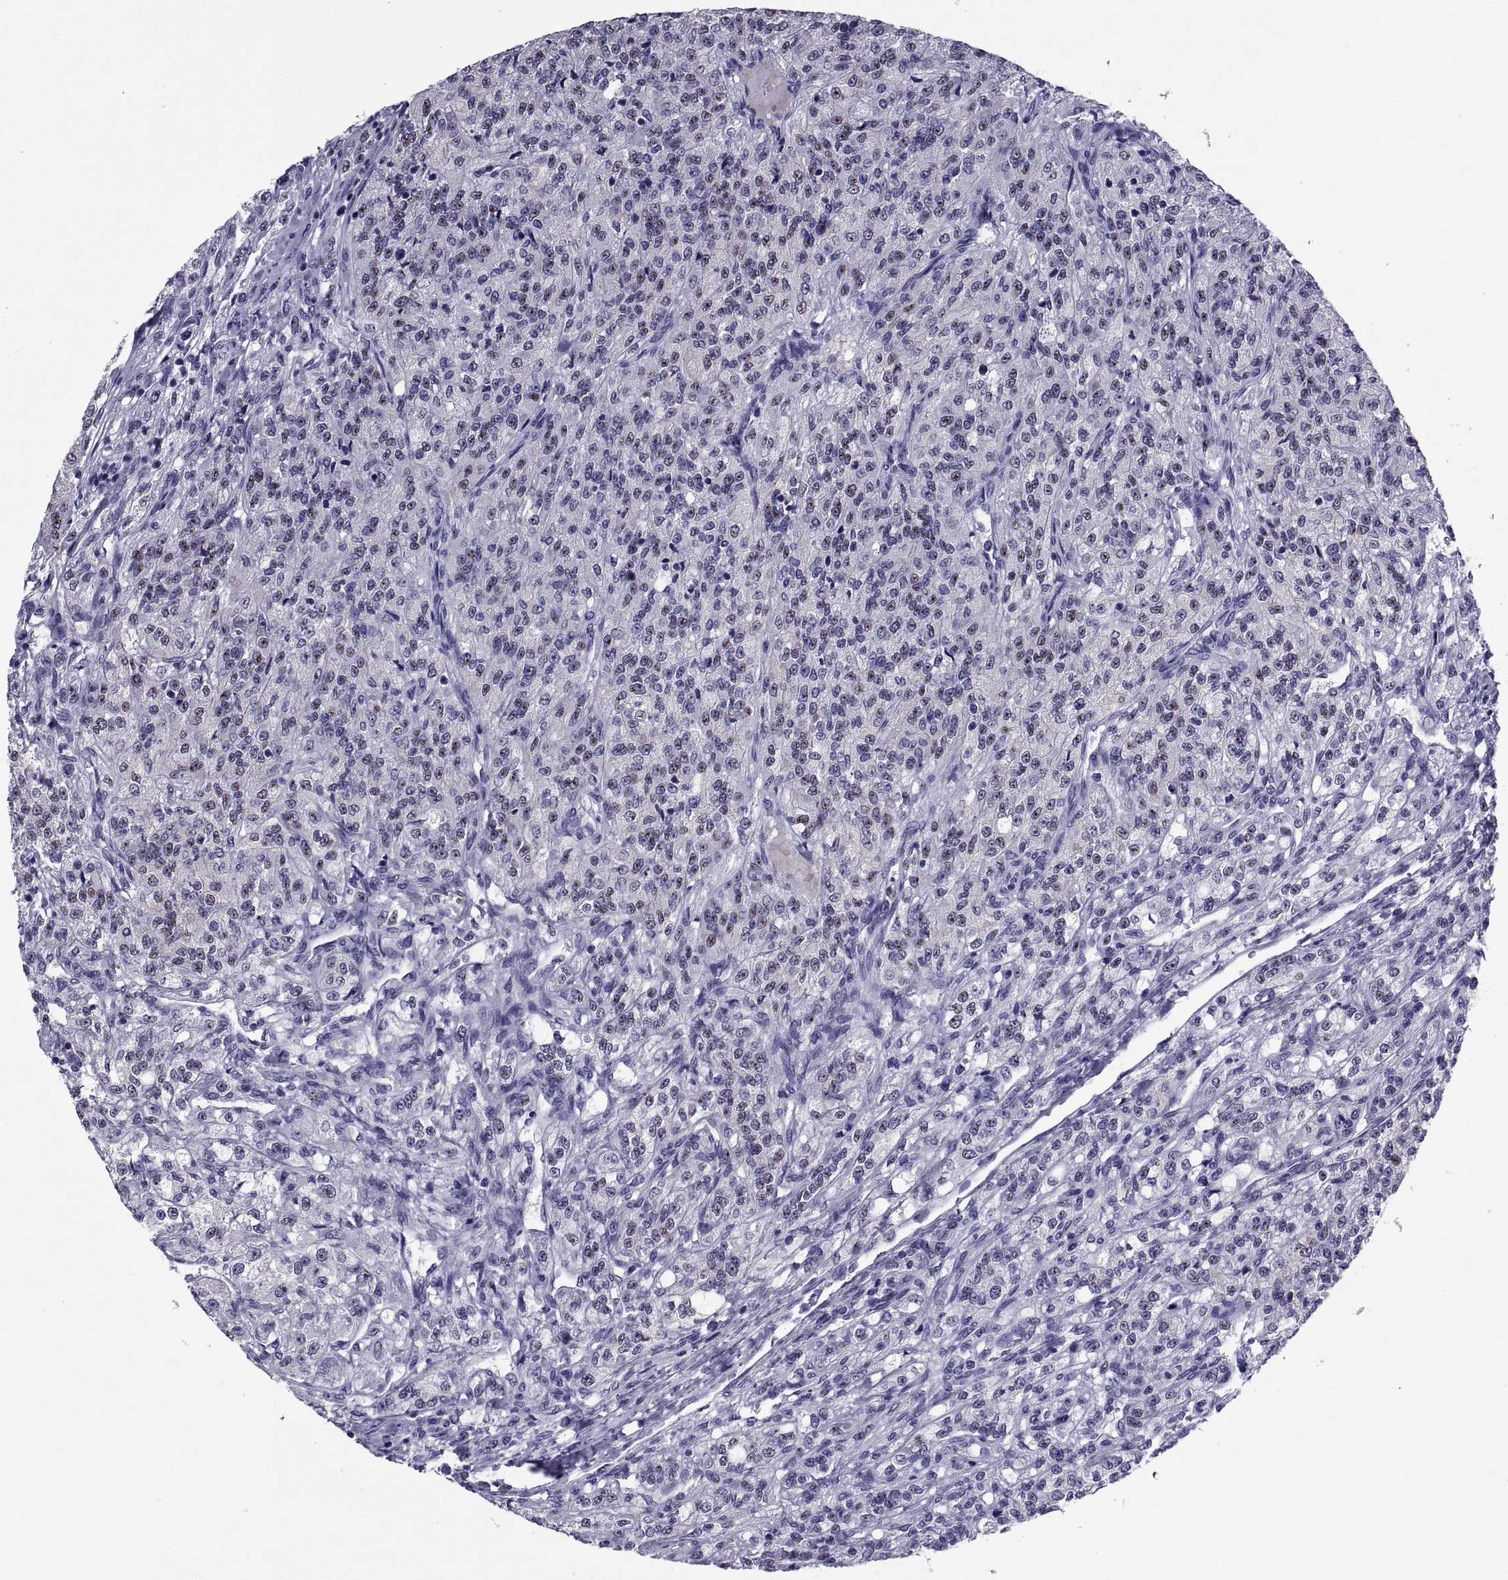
{"staining": {"intensity": "negative", "quantity": "none", "location": "none"}, "tissue": "renal cancer", "cell_type": "Tumor cells", "image_type": "cancer", "snomed": [{"axis": "morphology", "description": "Adenocarcinoma, NOS"}, {"axis": "topography", "description": "Kidney"}], "caption": "Human renal adenocarcinoma stained for a protein using IHC demonstrates no expression in tumor cells.", "gene": "TGFBR3L", "patient": {"sex": "female", "age": 63}}